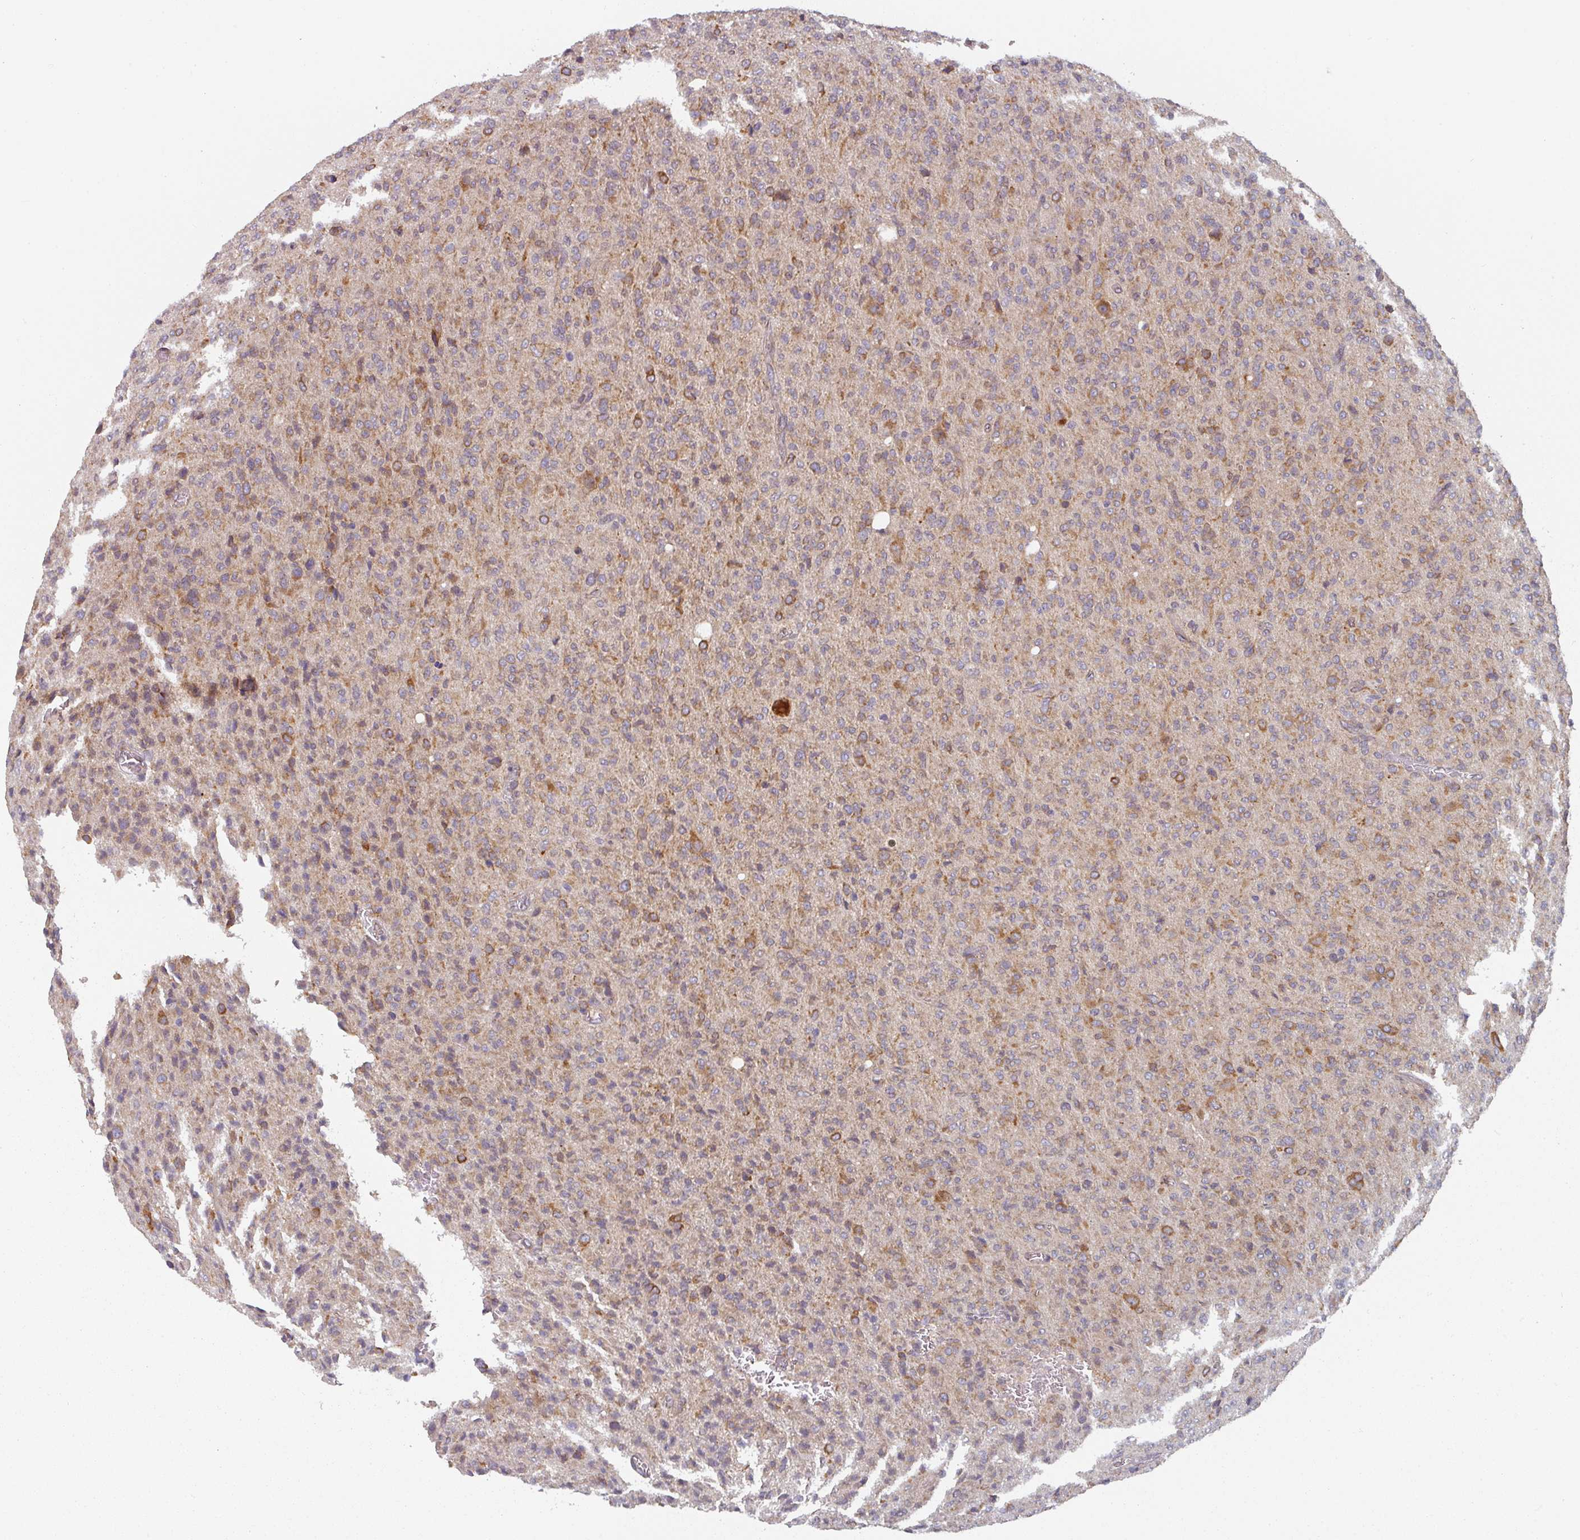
{"staining": {"intensity": "moderate", "quantity": "25%-75%", "location": "cytoplasmic/membranous"}, "tissue": "glioma", "cell_type": "Tumor cells", "image_type": "cancer", "snomed": [{"axis": "morphology", "description": "Glioma, malignant, High grade"}, {"axis": "topography", "description": "Brain"}], "caption": "This photomicrograph exhibits IHC staining of glioma, with medium moderate cytoplasmic/membranous expression in approximately 25%-75% of tumor cells.", "gene": "TAPT1", "patient": {"sex": "female", "age": 57}}